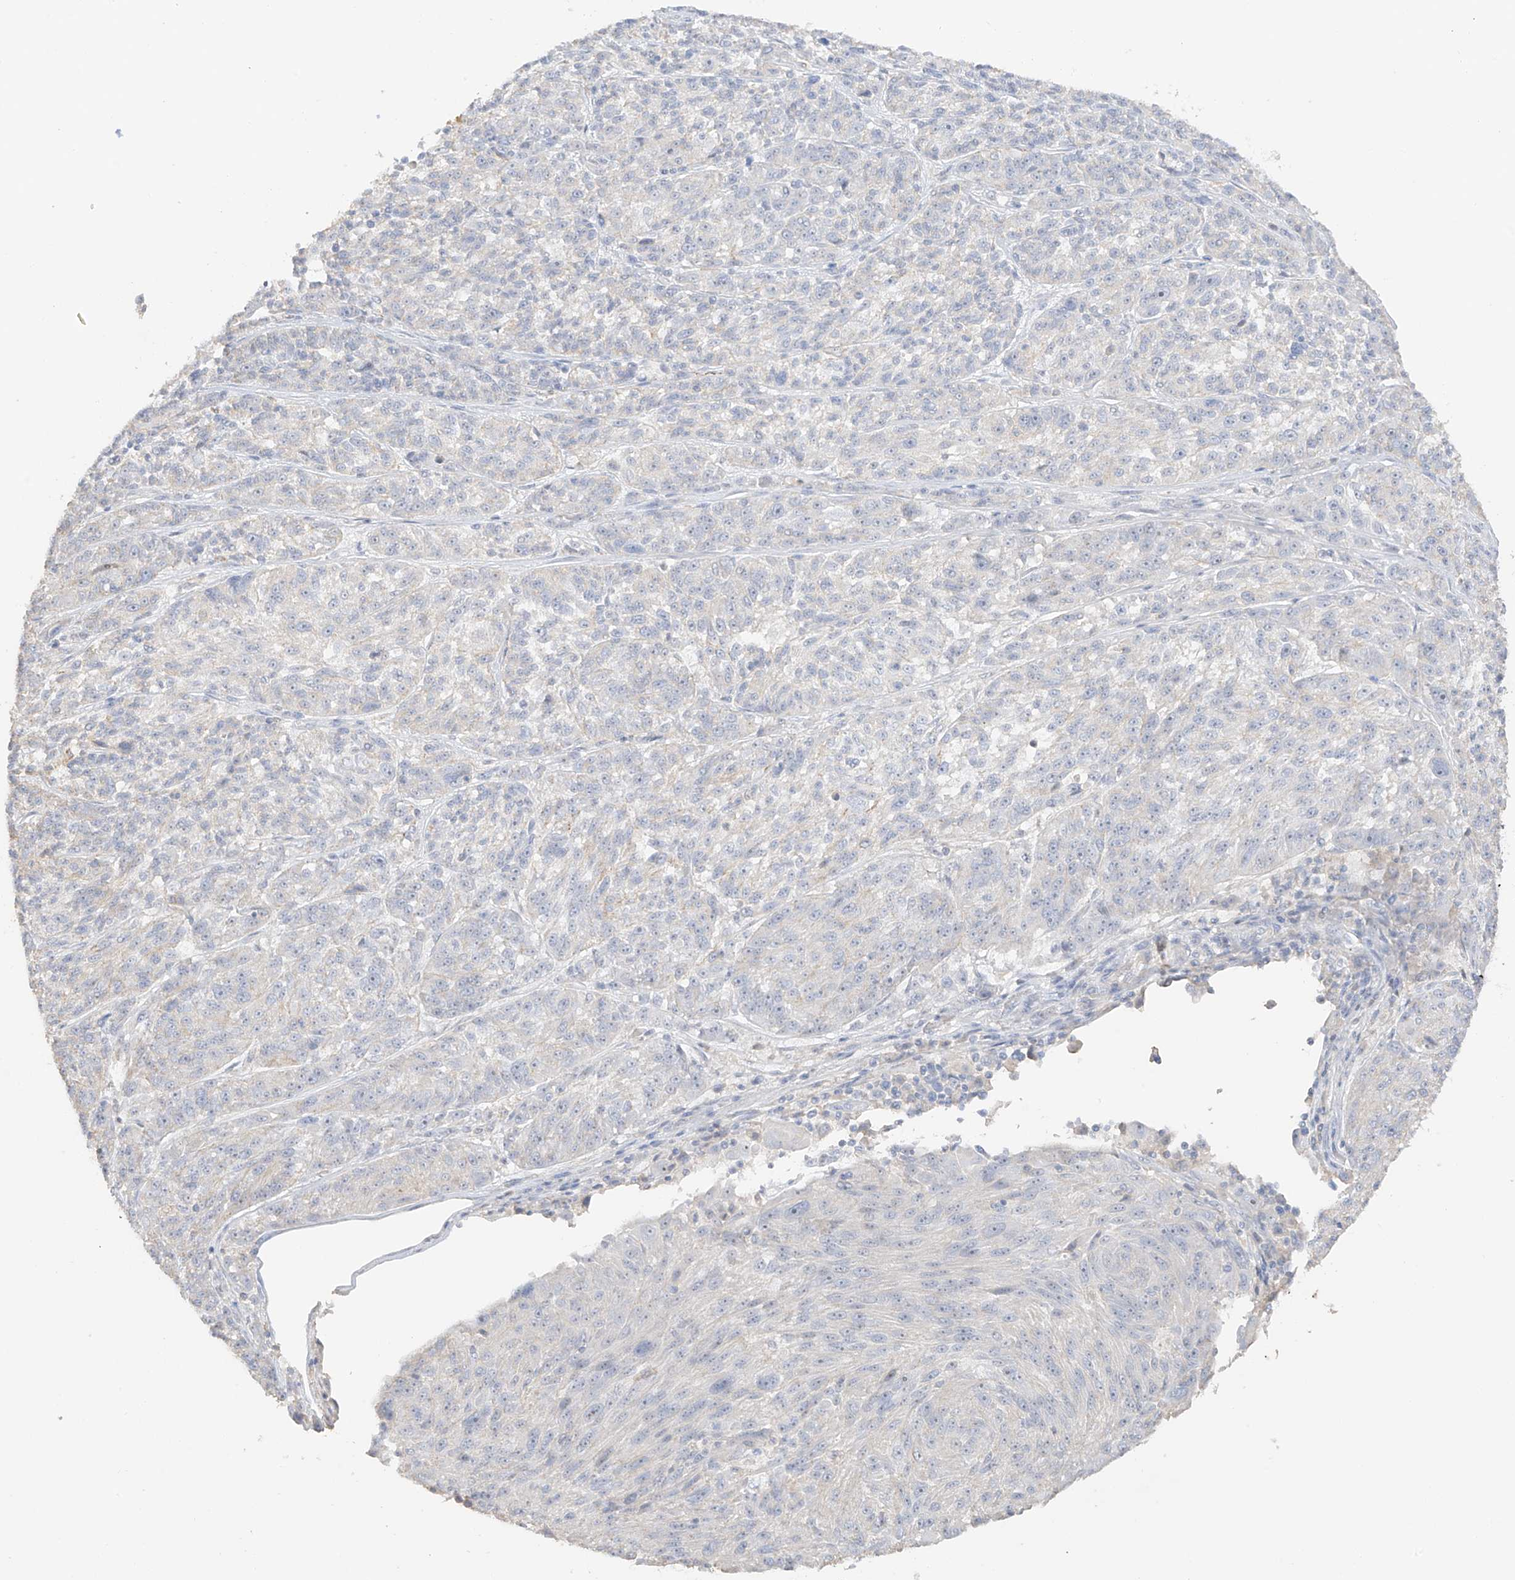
{"staining": {"intensity": "negative", "quantity": "none", "location": "none"}, "tissue": "melanoma", "cell_type": "Tumor cells", "image_type": "cancer", "snomed": [{"axis": "morphology", "description": "Malignant melanoma, NOS"}, {"axis": "topography", "description": "Skin"}], "caption": "Immunohistochemistry photomicrograph of malignant melanoma stained for a protein (brown), which reveals no staining in tumor cells.", "gene": "ZBTB41", "patient": {"sex": "male", "age": 53}}